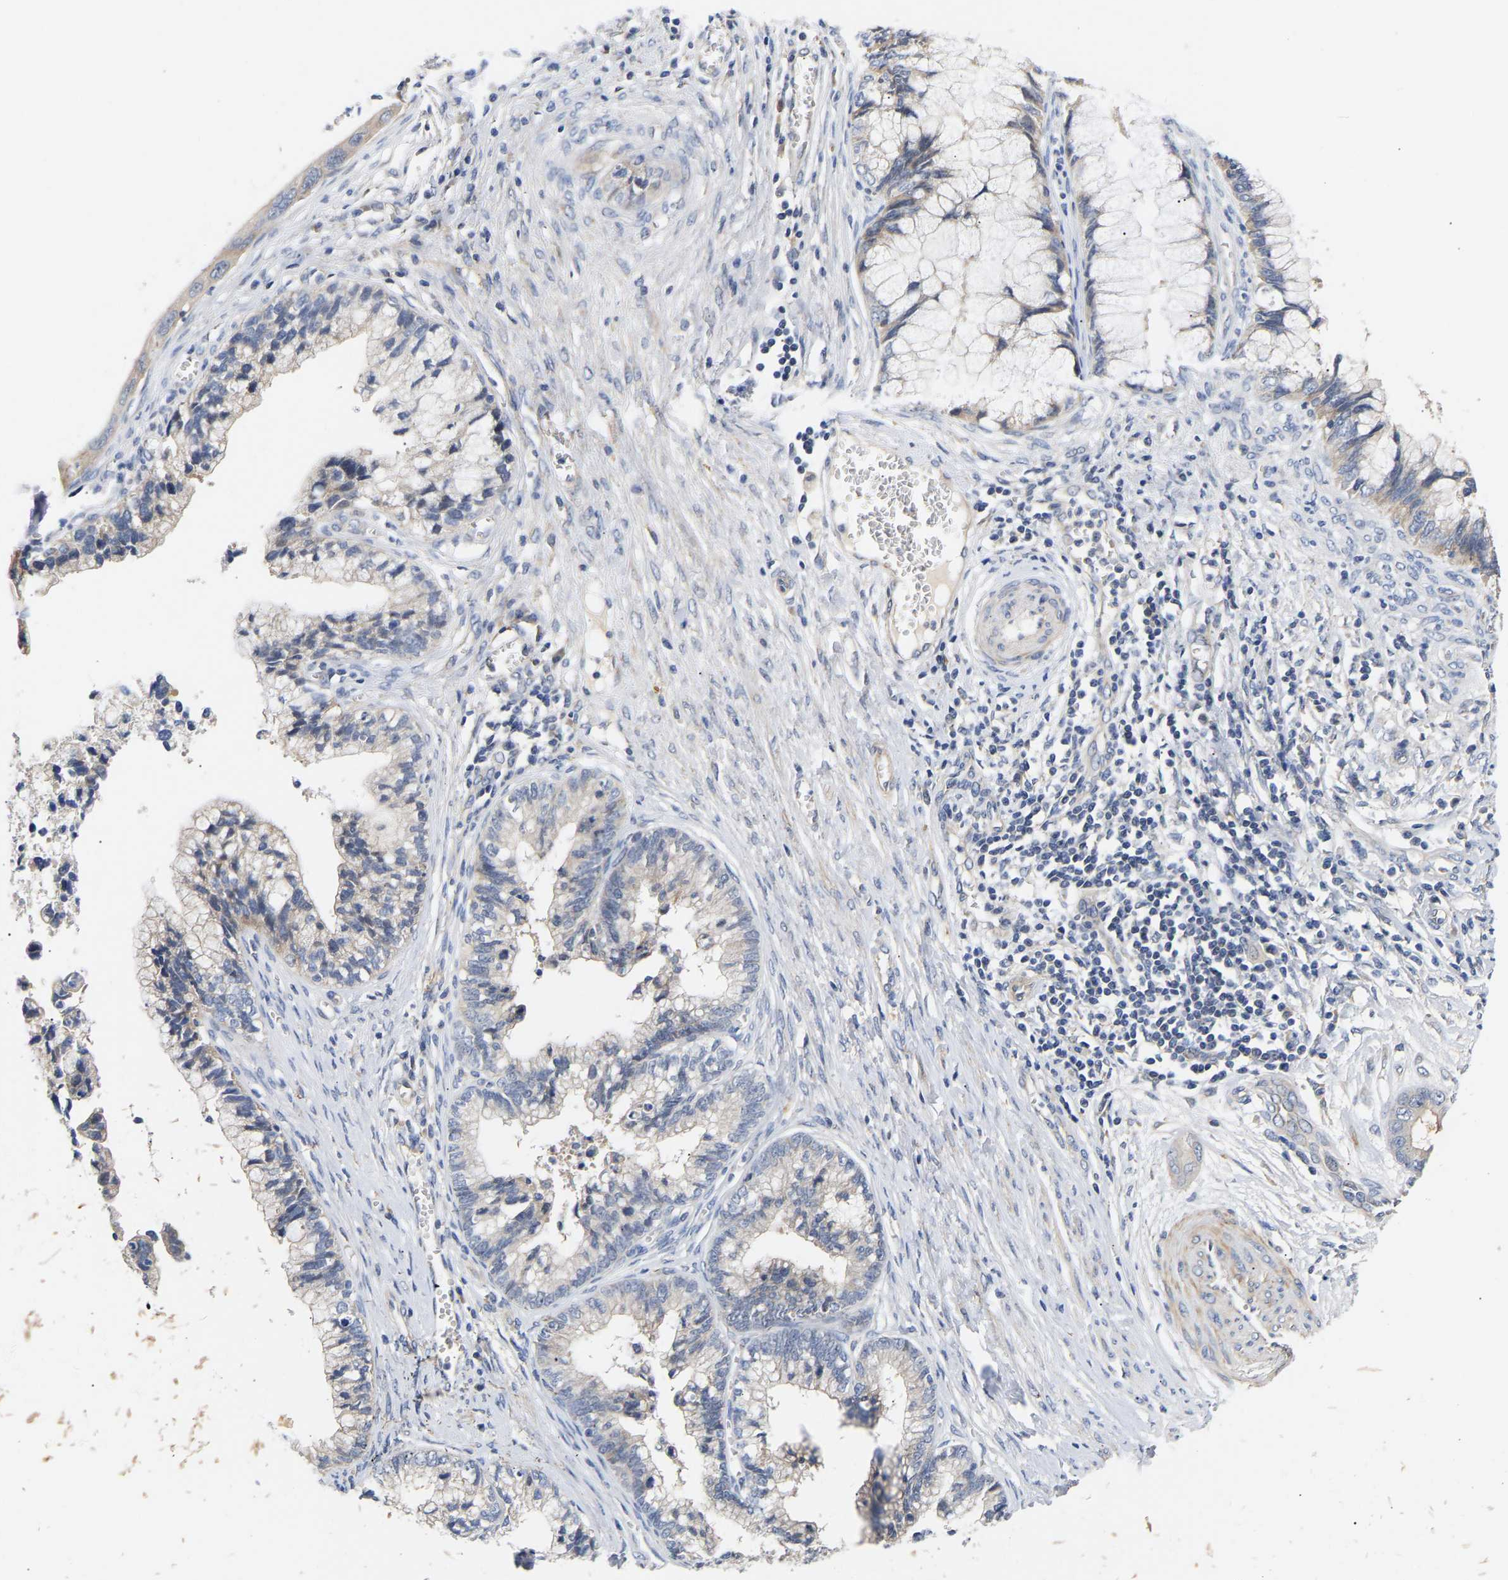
{"staining": {"intensity": "negative", "quantity": "none", "location": "none"}, "tissue": "cervical cancer", "cell_type": "Tumor cells", "image_type": "cancer", "snomed": [{"axis": "morphology", "description": "Adenocarcinoma, NOS"}, {"axis": "topography", "description": "Cervix"}], "caption": "The image demonstrates no significant staining in tumor cells of cervical cancer (adenocarcinoma).", "gene": "KASH5", "patient": {"sex": "female", "age": 44}}